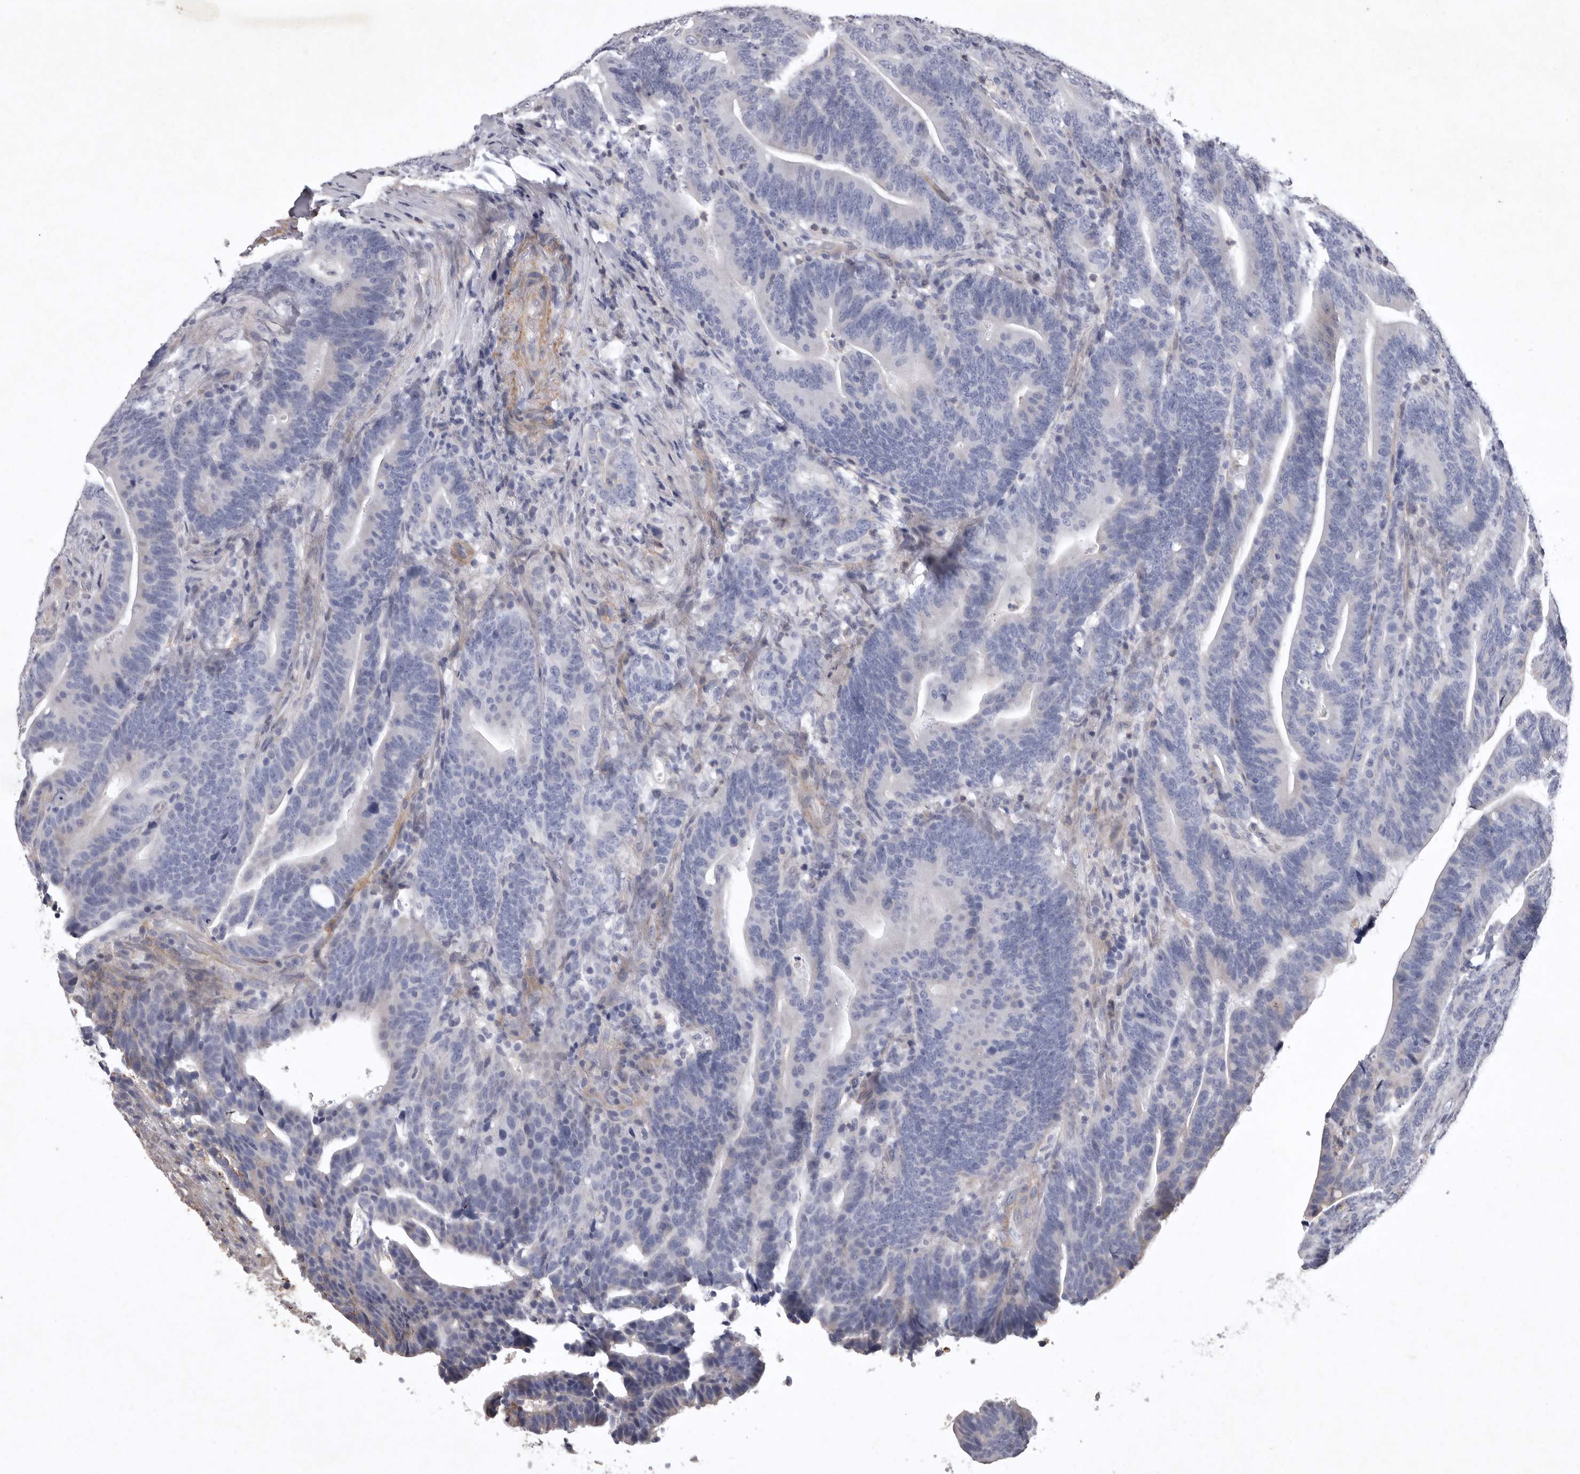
{"staining": {"intensity": "negative", "quantity": "none", "location": "none"}, "tissue": "colorectal cancer", "cell_type": "Tumor cells", "image_type": "cancer", "snomed": [{"axis": "morphology", "description": "Adenocarcinoma, NOS"}, {"axis": "topography", "description": "Colon"}], "caption": "Colorectal cancer stained for a protein using immunohistochemistry (IHC) reveals no staining tumor cells.", "gene": "NKAIN4", "patient": {"sex": "female", "age": 66}}